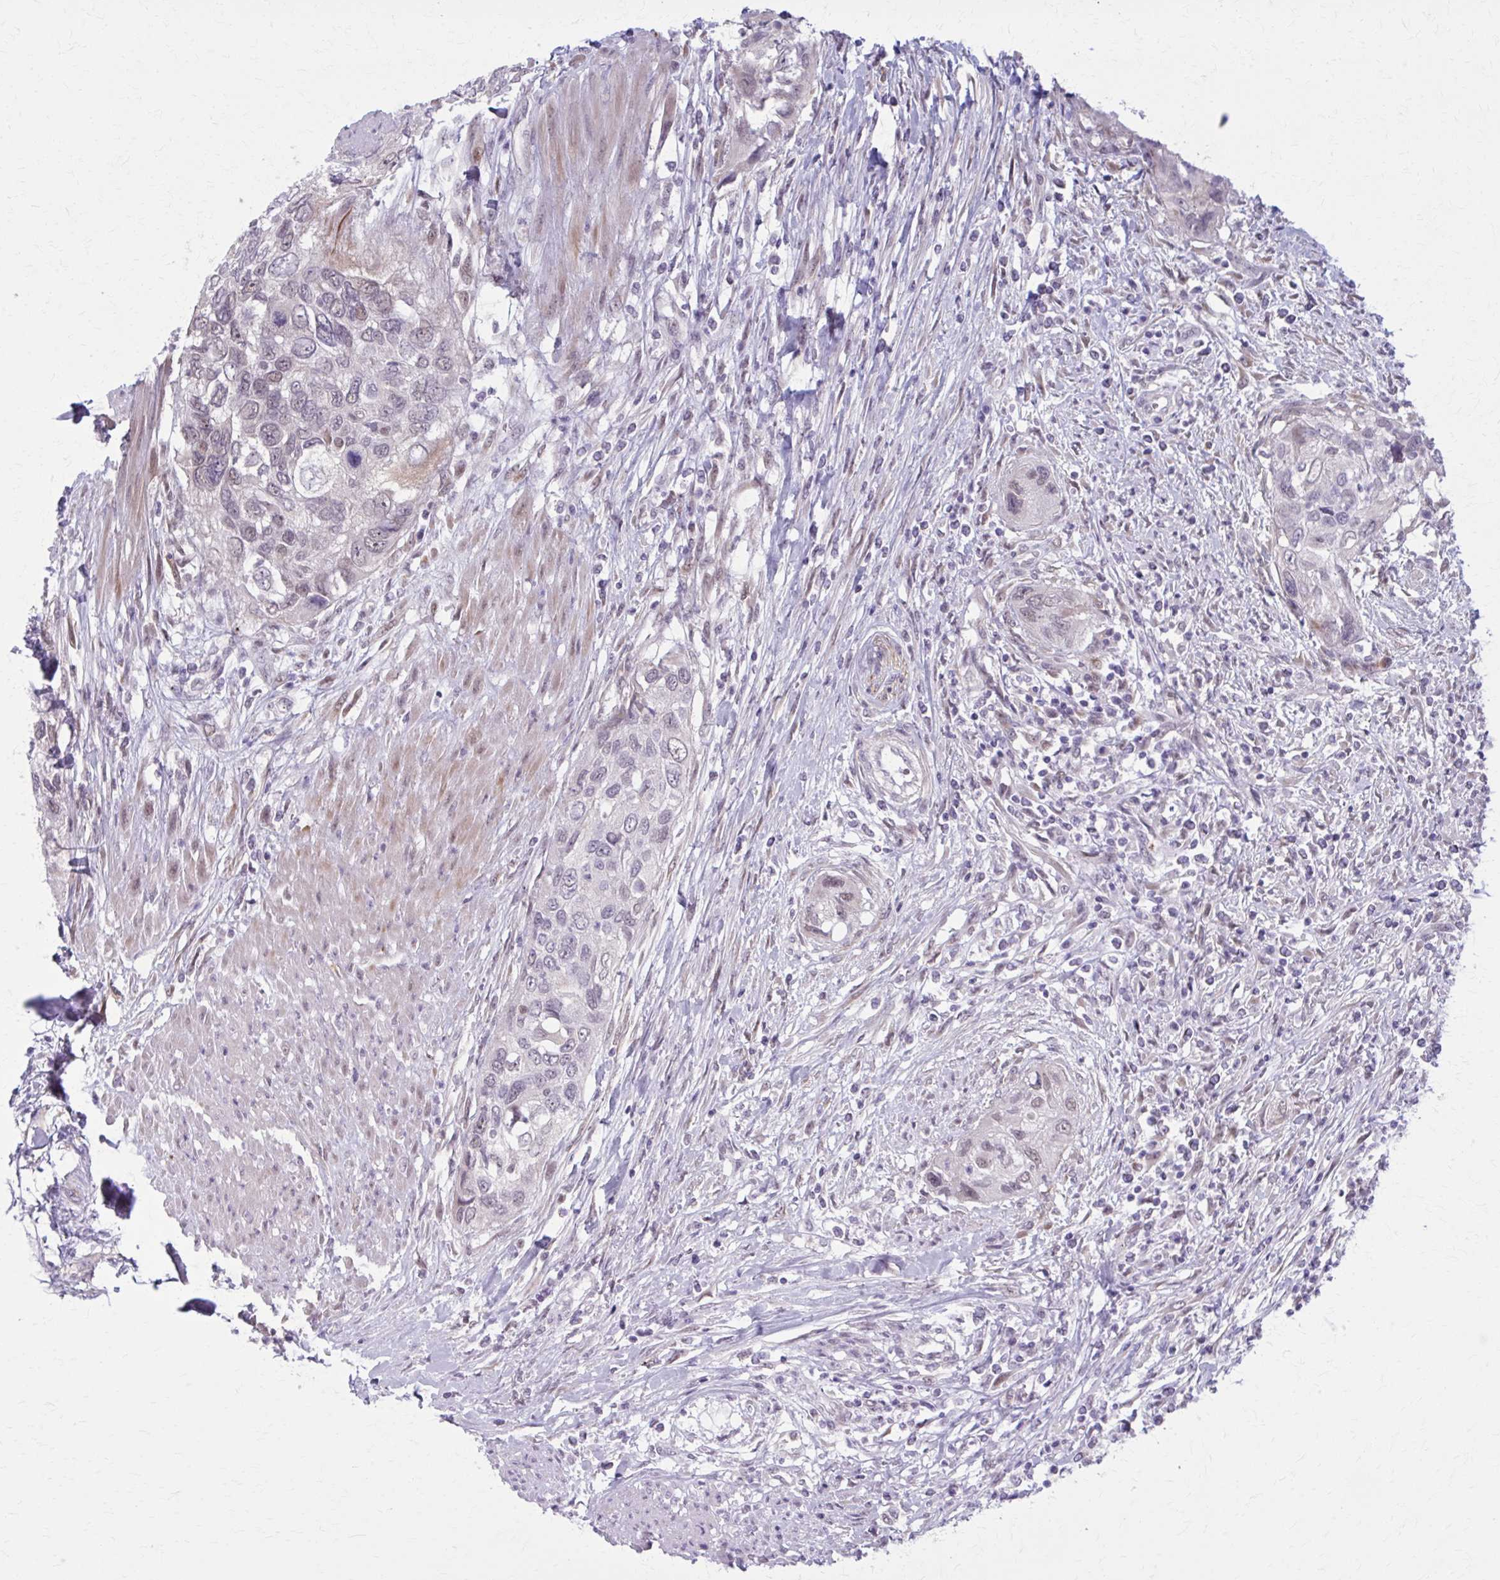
{"staining": {"intensity": "weak", "quantity": "<25%", "location": "nuclear"}, "tissue": "urothelial cancer", "cell_type": "Tumor cells", "image_type": "cancer", "snomed": [{"axis": "morphology", "description": "Urothelial carcinoma, High grade"}, {"axis": "topography", "description": "Urinary bladder"}], "caption": "IHC photomicrograph of neoplastic tissue: urothelial carcinoma (high-grade) stained with DAB (3,3'-diaminobenzidine) exhibits no significant protein positivity in tumor cells. (Brightfield microscopy of DAB IHC at high magnification).", "gene": "NUMBL", "patient": {"sex": "female", "age": 60}}